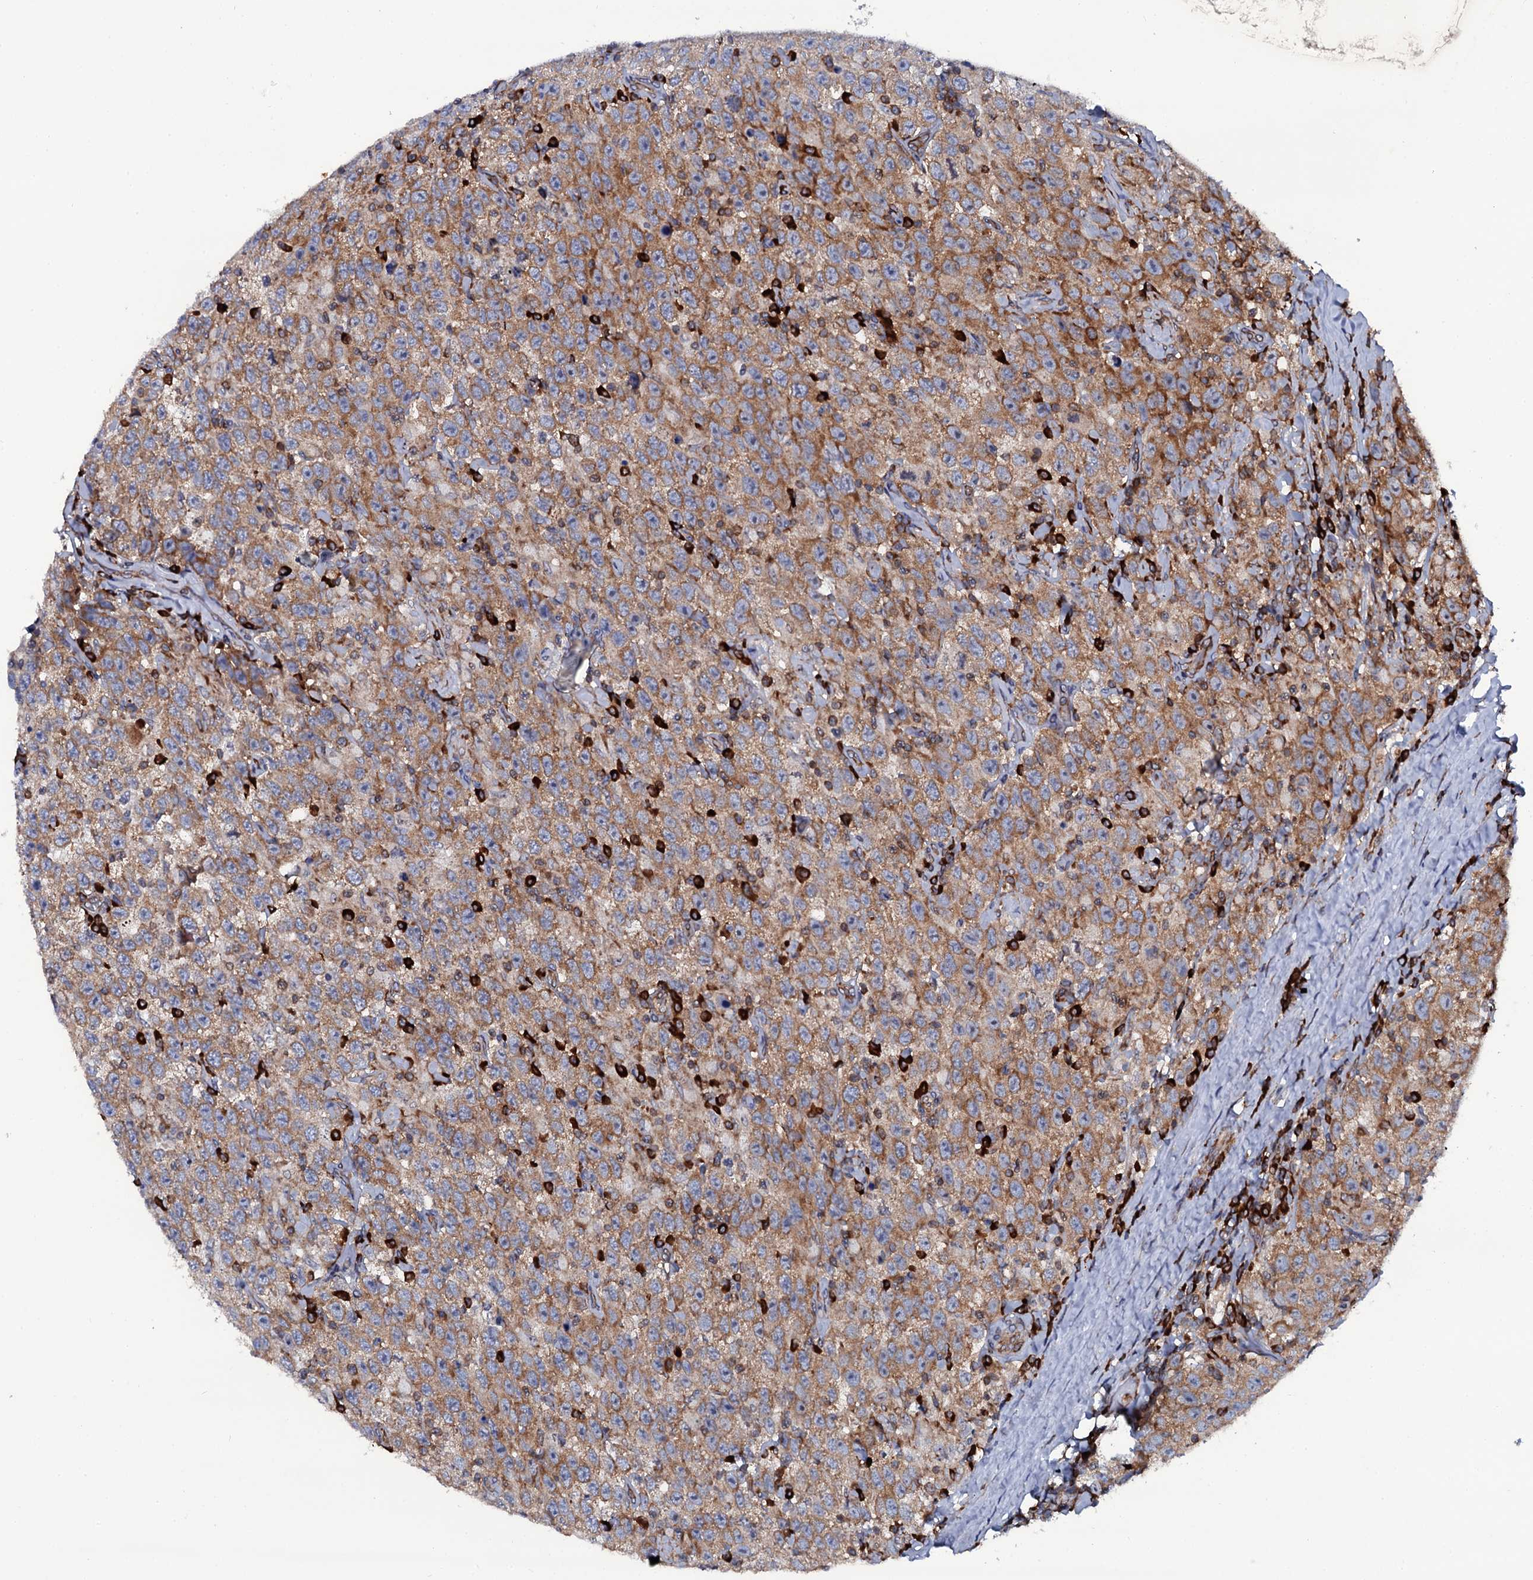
{"staining": {"intensity": "moderate", "quantity": ">75%", "location": "cytoplasmic/membranous"}, "tissue": "testis cancer", "cell_type": "Tumor cells", "image_type": "cancer", "snomed": [{"axis": "morphology", "description": "Seminoma, NOS"}, {"axis": "topography", "description": "Testis"}], "caption": "Brown immunohistochemical staining in human testis cancer demonstrates moderate cytoplasmic/membranous expression in approximately >75% of tumor cells. The protein of interest is stained brown, and the nuclei are stained in blue (DAB IHC with brightfield microscopy, high magnification).", "gene": "SPTY2D1", "patient": {"sex": "male", "age": 41}}